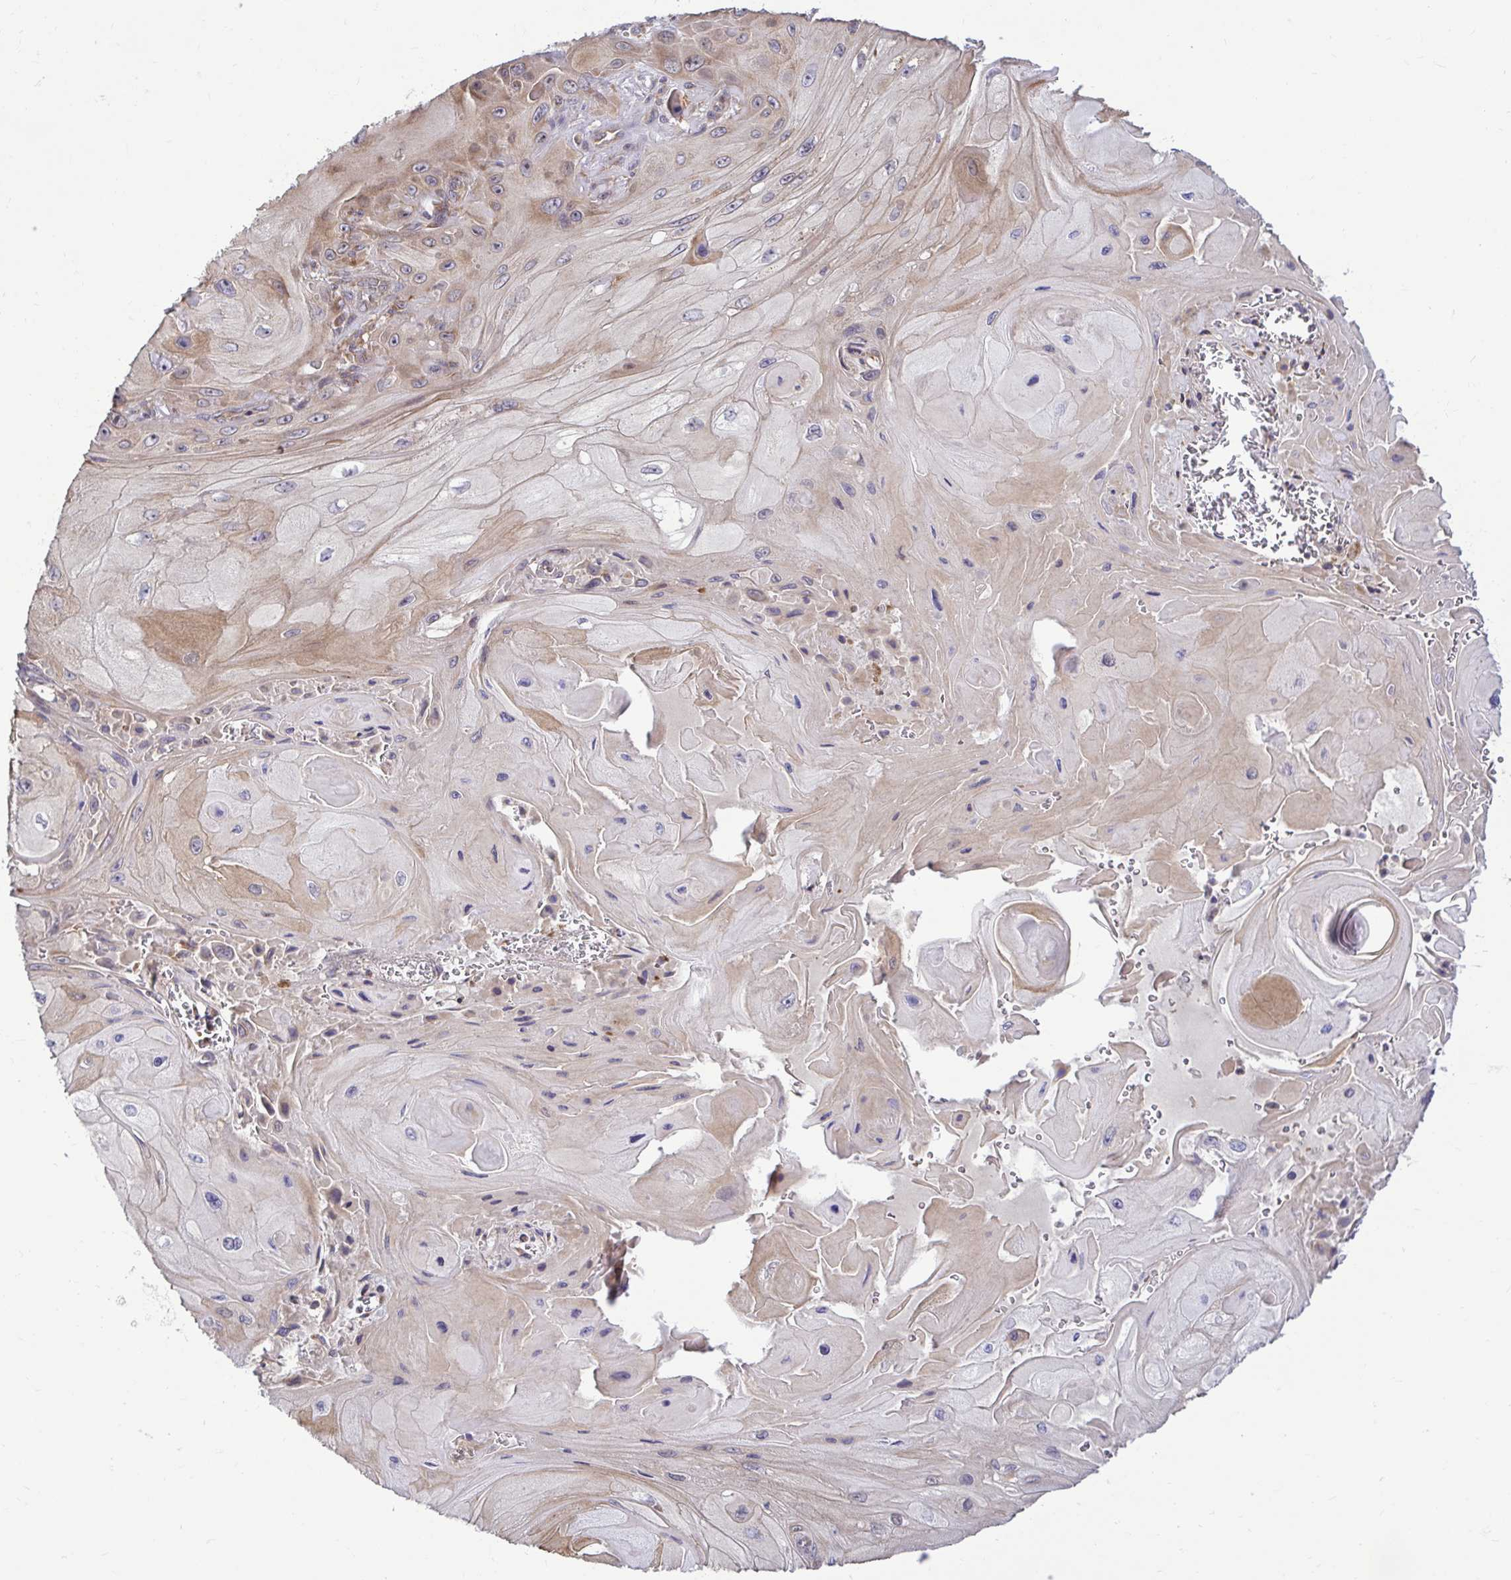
{"staining": {"intensity": "moderate", "quantity": "25%-75%", "location": "cytoplasmic/membranous"}, "tissue": "skin cancer", "cell_type": "Tumor cells", "image_type": "cancer", "snomed": [{"axis": "morphology", "description": "Squamous cell carcinoma, NOS"}, {"axis": "topography", "description": "Skin"}], "caption": "Human skin cancer stained for a protein (brown) demonstrates moderate cytoplasmic/membranous positive expression in about 25%-75% of tumor cells.", "gene": "VTI1B", "patient": {"sex": "female", "age": 94}}